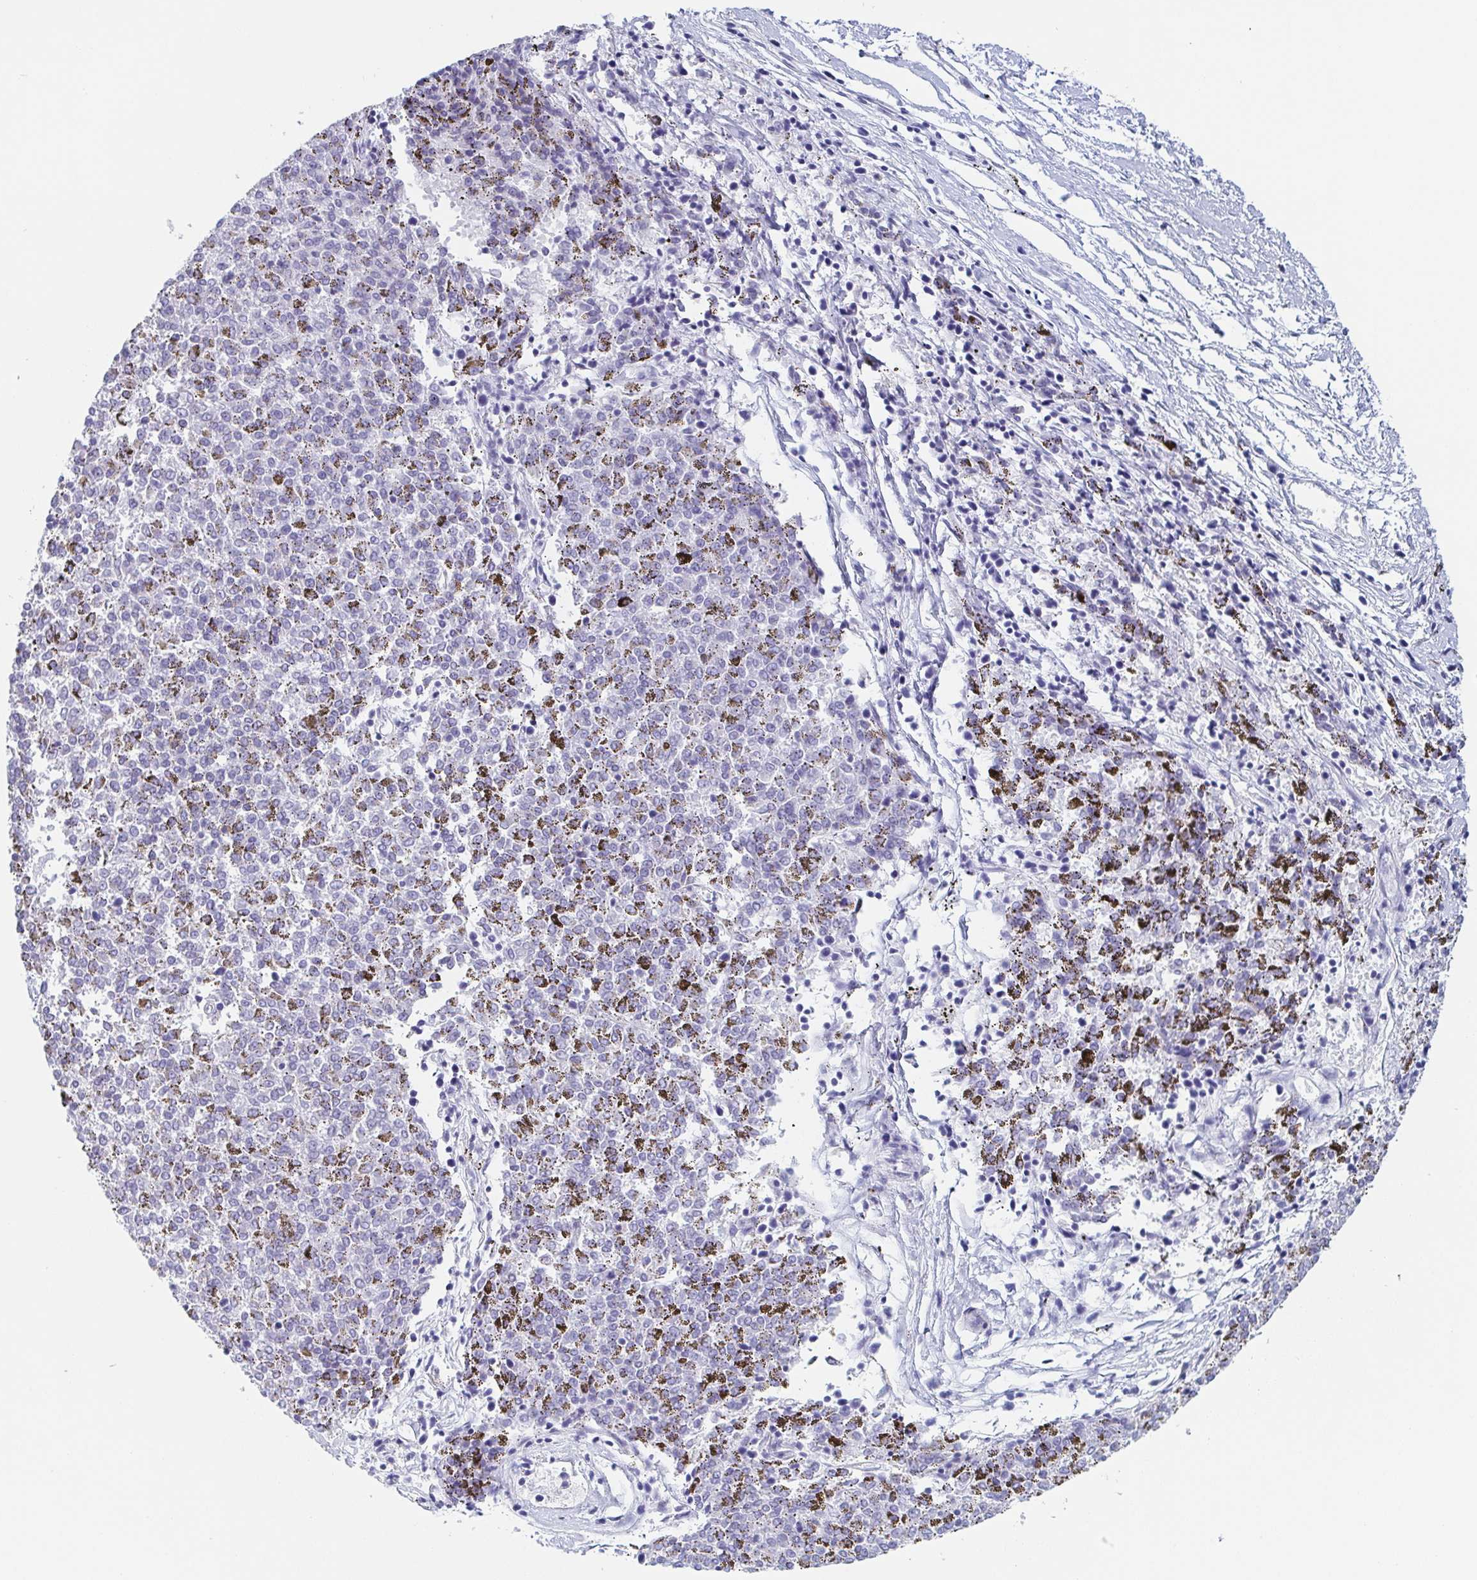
{"staining": {"intensity": "negative", "quantity": "none", "location": "none"}, "tissue": "melanoma", "cell_type": "Tumor cells", "image_type": "cancer", "snomed": [{"axis": "morphology", "description": "Malignant melanoma, NOS"}, {"axis": "topography", "description": "Skin"}], "caption": "High power microscopy photomicrograph of an immunohistochemistry (IHC) micrograph of malignant melanoma, revealing no significant staining in tumor cells. (DAB (3,3'-diaminobenzidine) immunohistochemistry (IHC), high magnification).", "gene": "REG4", "patient": {"sex": "female", "age": 72}}